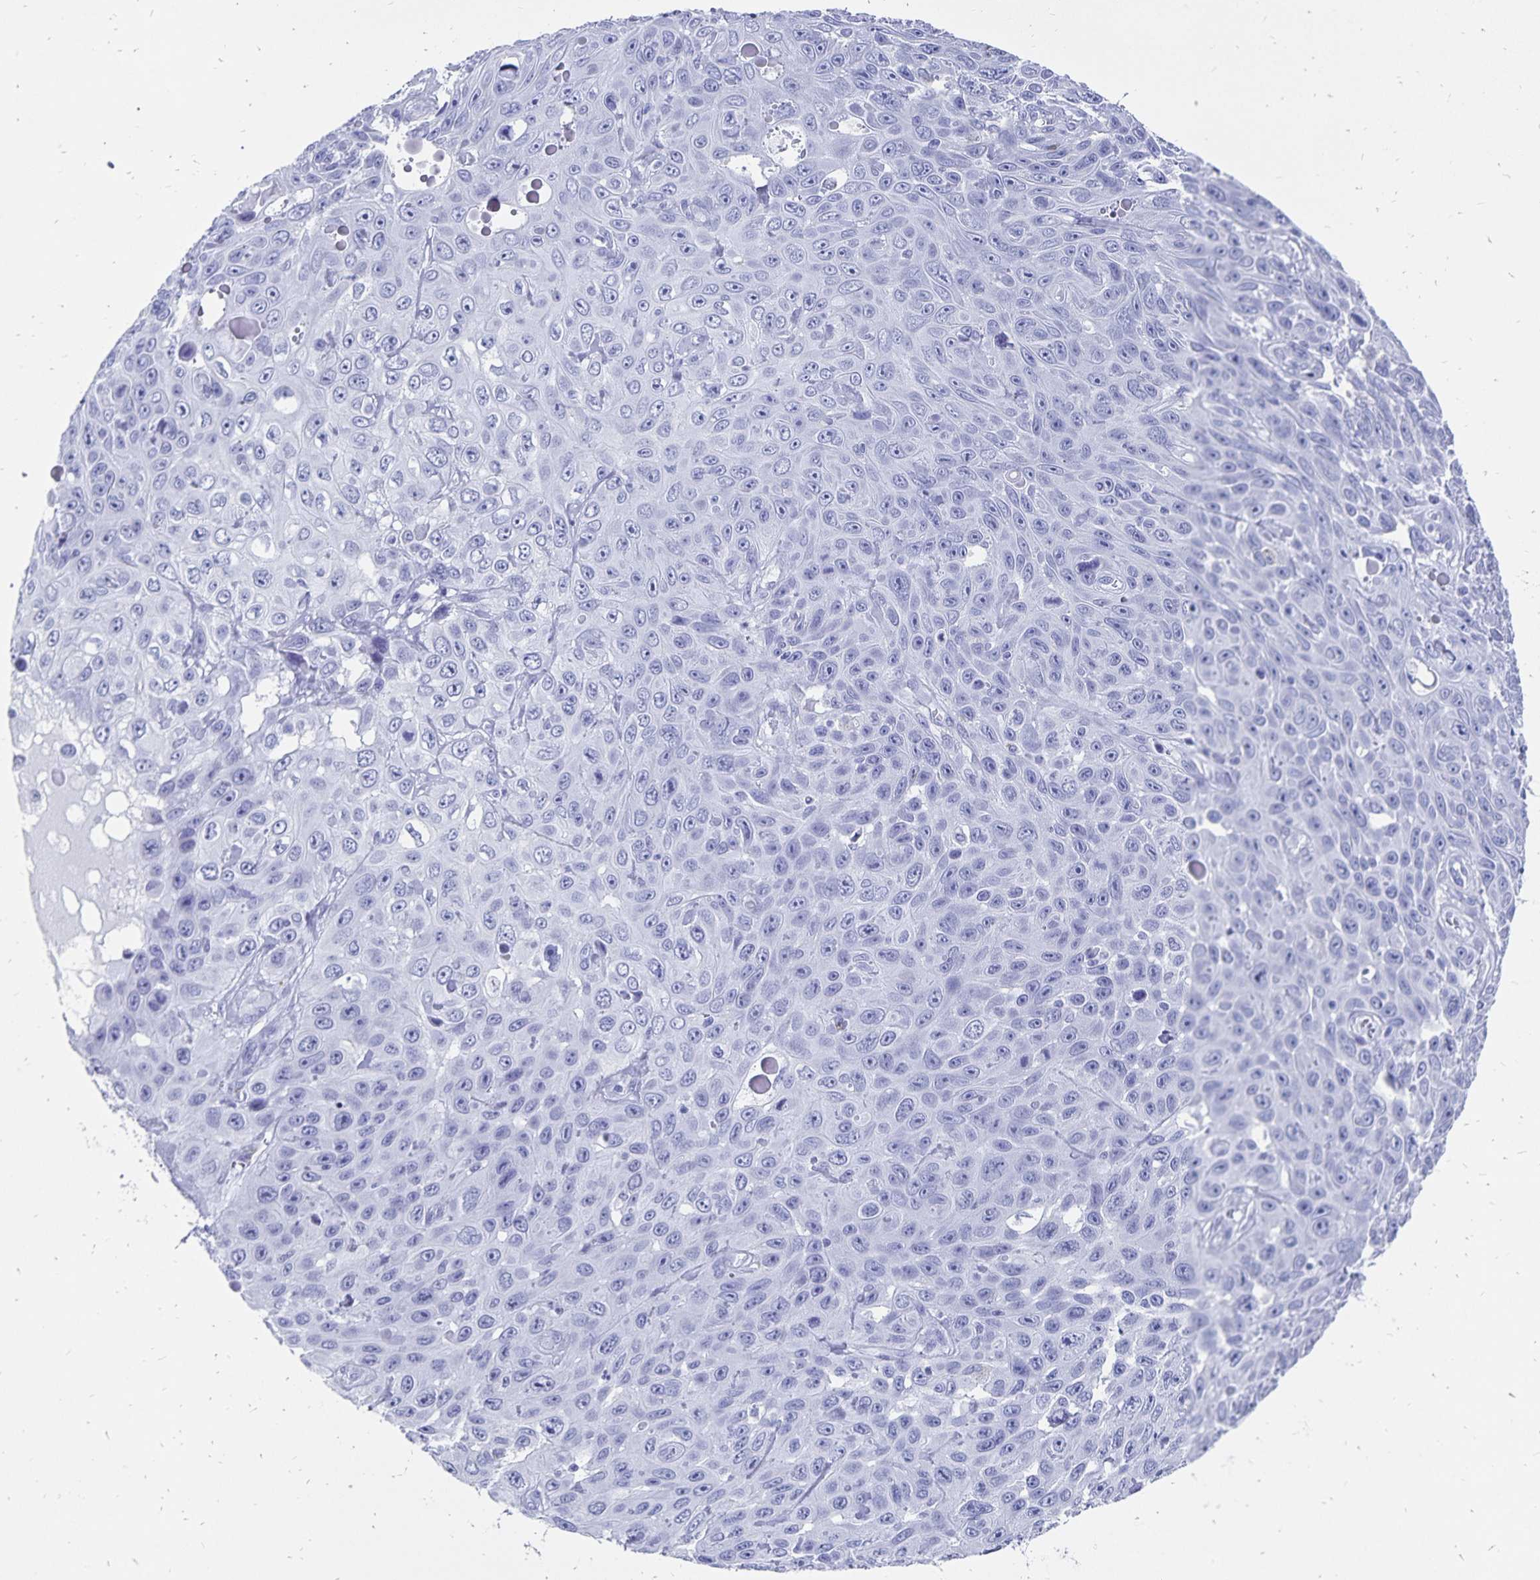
{"staining": {"intensity": "negative", "quantity": "none", "location": "none"}, "tissue": "skin cancer", "cell_type": "Tumor cells", "image_type": "cancer", "snomed": [{"axis": "morphology", "description": "Squamous cell carcinoma, NOS"}, {"axis": "topography", "description": "Skin"}], "caption": "Human squamous cell carcinoma (skin) stained for a protein using IHC exhibits no staining in tumor cells.", "gene": "ADH1A", "patient": {"sex": "male", "age": 82}}